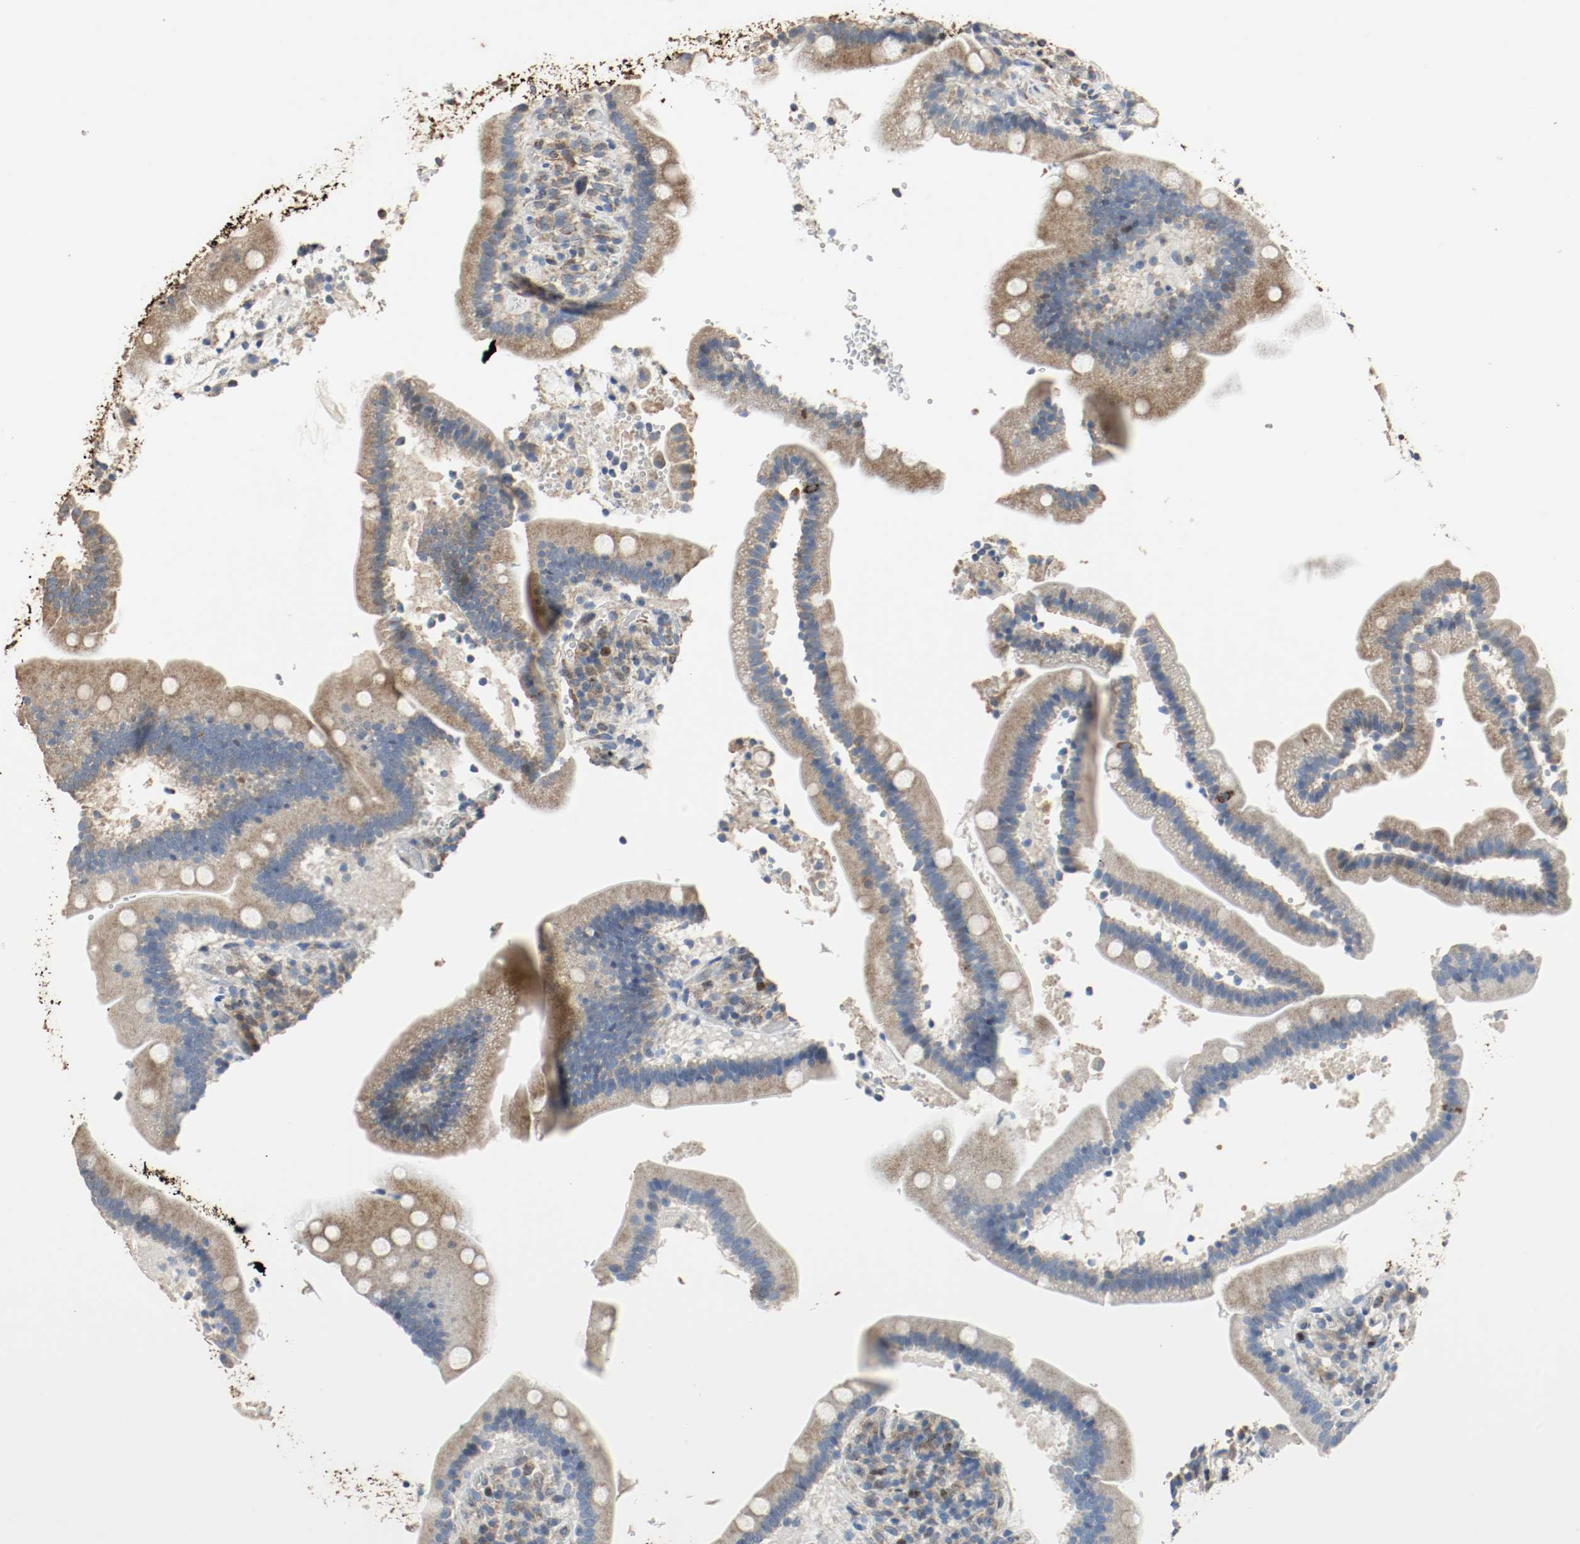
{"staining": {"intensity": "moderate", "quantity": ">75%", "location": "cytoplasmic/membranous"}, "tissue": "duodenum", "cell_type": "Glandular cells", "image_type": "normal", "snomed": [{"axis": "morphology", "description": "Normal tissue, NOS"}, {"axis": "topography", "description": "Duodenum"}], "caption": "Immunohistochemistry (IHC) image of unremarkable duodenum: human duodenum stained using immunohistochemistry (IHC) shows medium levels of moderate protein expression localized specifically in the cytoplasmic/membranous of glandular cells, appearing as a cytoplasmic/membranous brown color.", "gene": "ALDH4A1", "patient": {"sex": "male", "age": 66}}